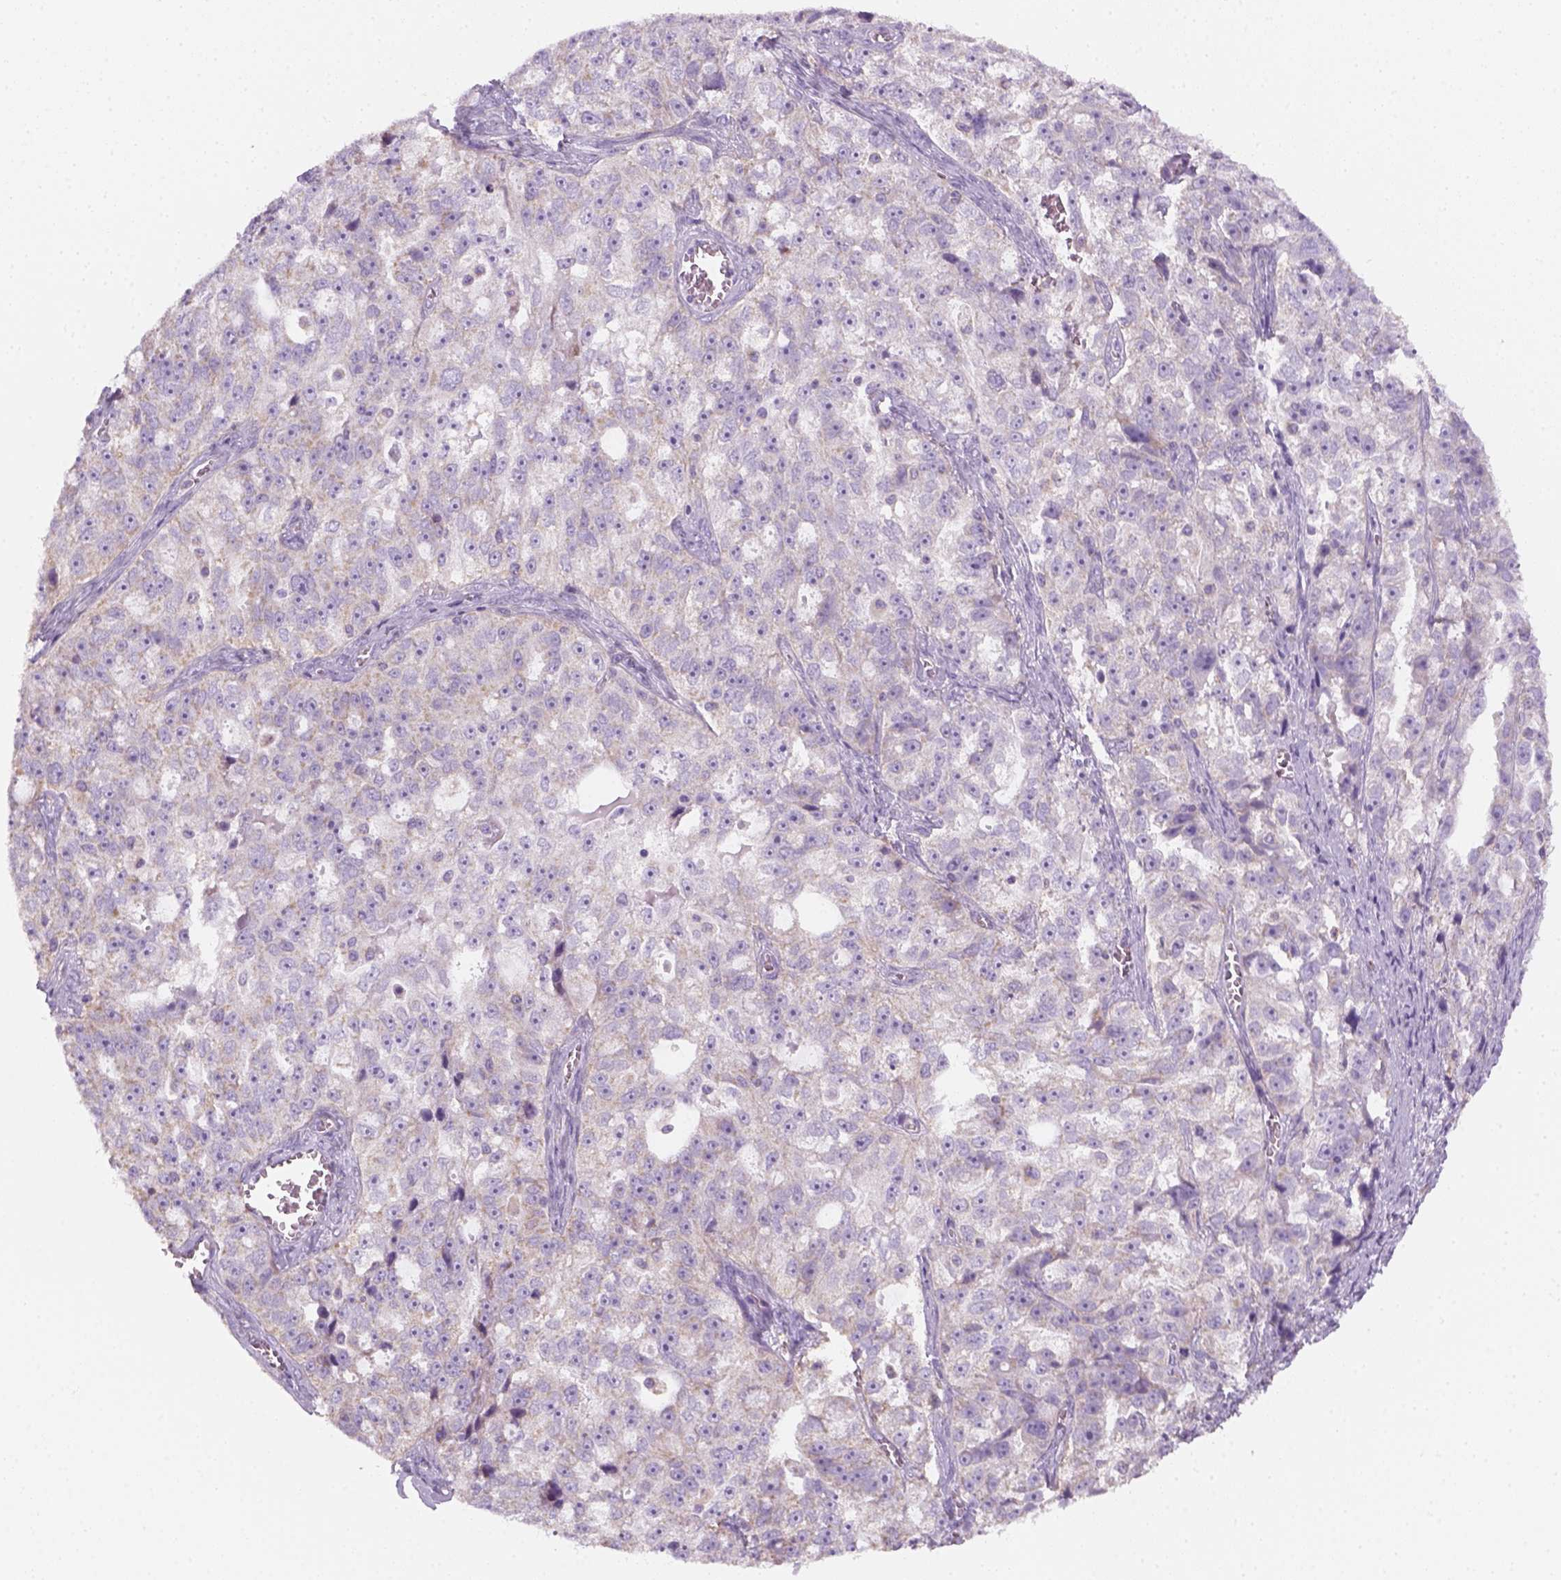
{"staining": {"intensity": "negative", "quantity": "none", "location": "none"}, "tissue": "ovarian cancer", "cell_type": "Tumor cells", "image_type": "cancer", "snomed": [{"axis": "morphology", "description": "Cystadenocarcinoma, serous, NOS"}, {"axis": "topography", "description": "Ovary"}], "caption": "Tumor cells are negative for protein expression in human ovarian cancer (serous cystadenocarcinoma). (DAB immunohistochemistry with hematoxylin counter stain).", "gene": "AWAT2", "patient": {"sex": "female", "age": 51}}